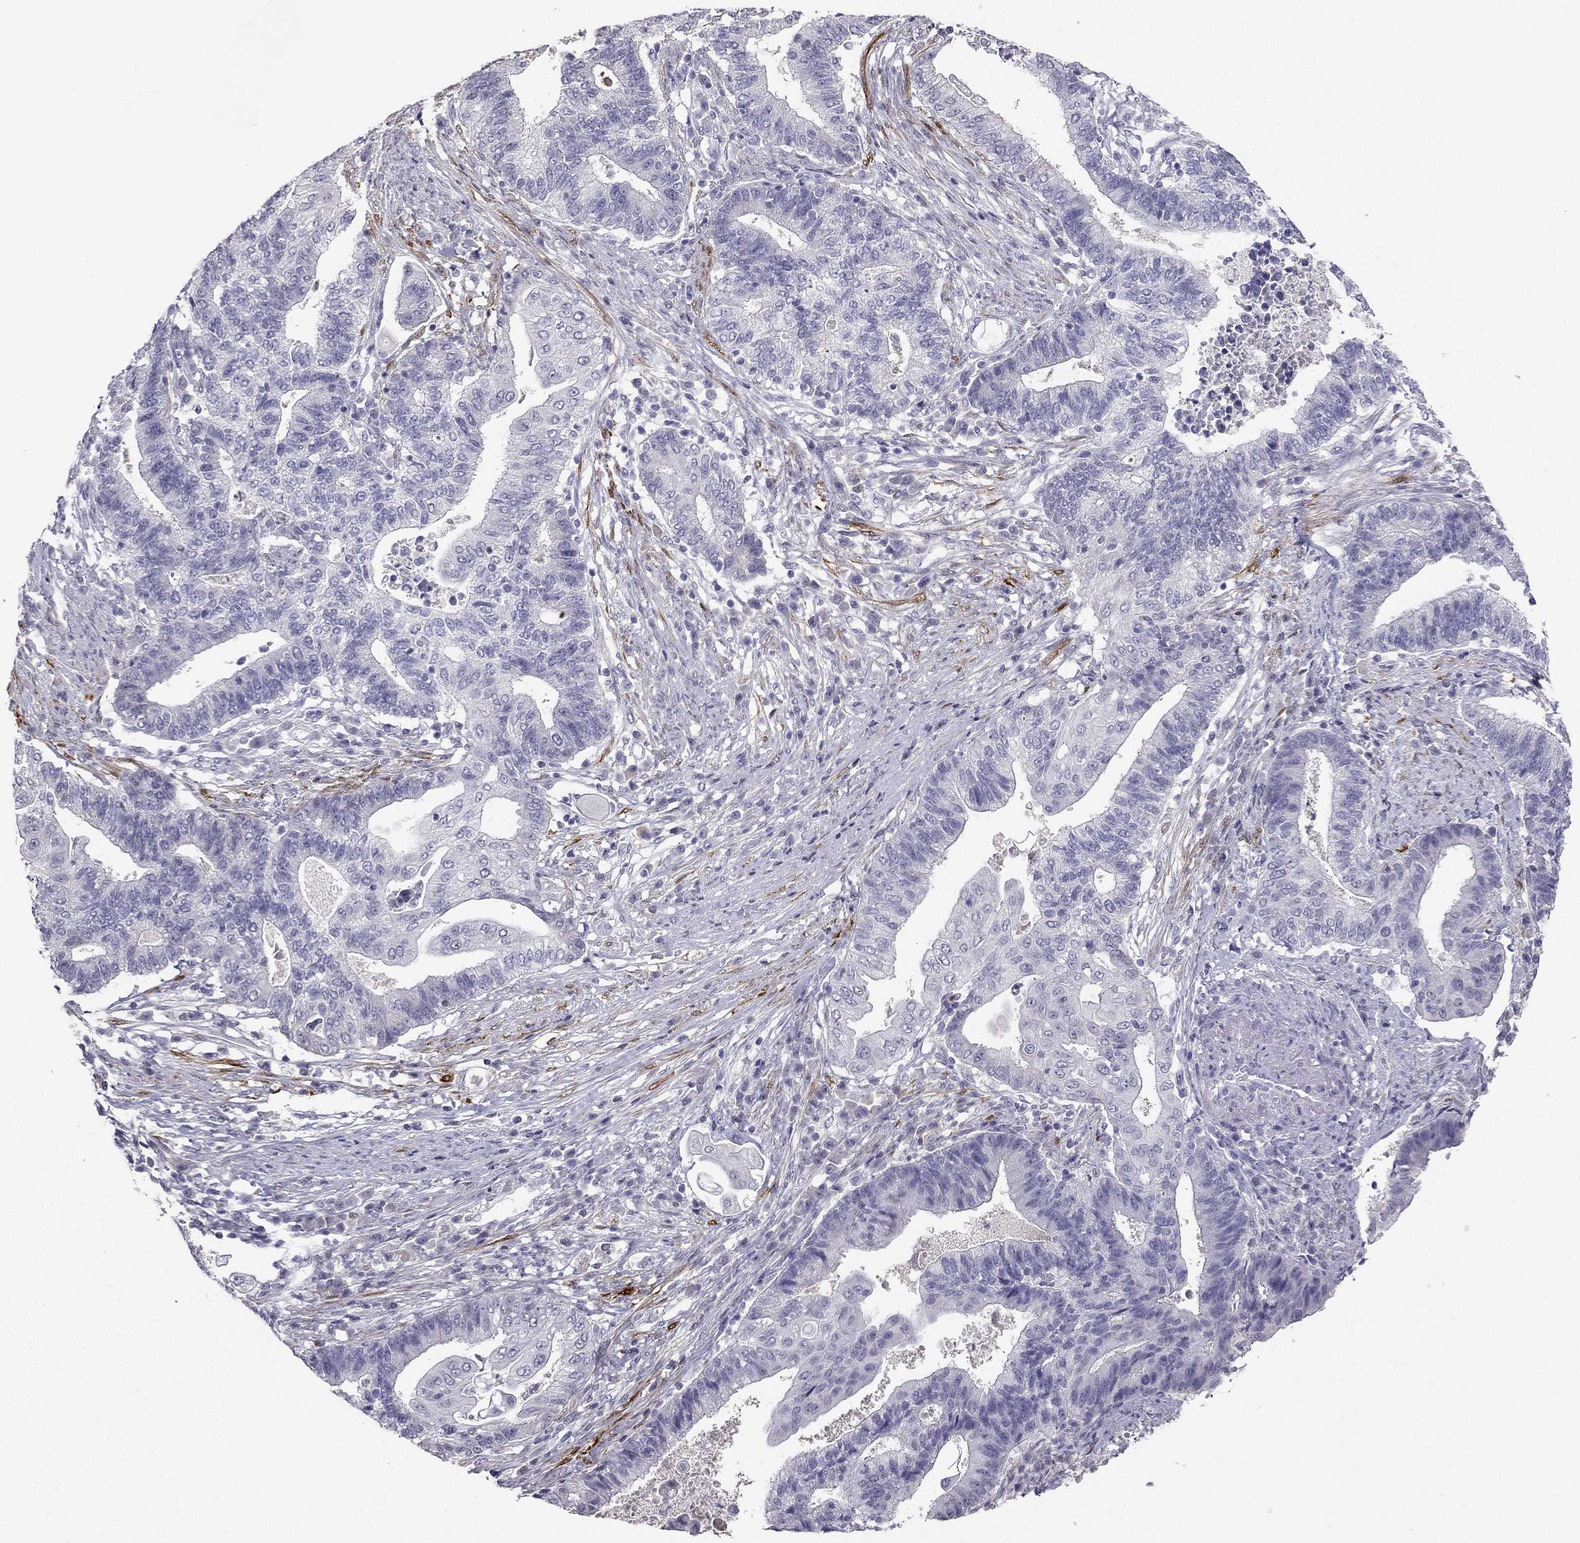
{"staining": {"intensity": "negative", "quantity": "none", "location": "none"}, "tissue": "endometrial cancer", "cell_type": "Tumor cells", "image_type": "cancer", "snomed": [{"axis": "morphology", "description": "Adenocarcinoma, NOS"}, {"axis": "topography", "description": "Uterus"}, {"axis": "topography", "description": "Endometrium"}], "caption": "Endometrial cancer stained for a protein using immunohistochemistry (IHC) demonstrates no expression tumor cells.", "gene": "CALB2", "patient": {"sex": "female", "age": 54}}